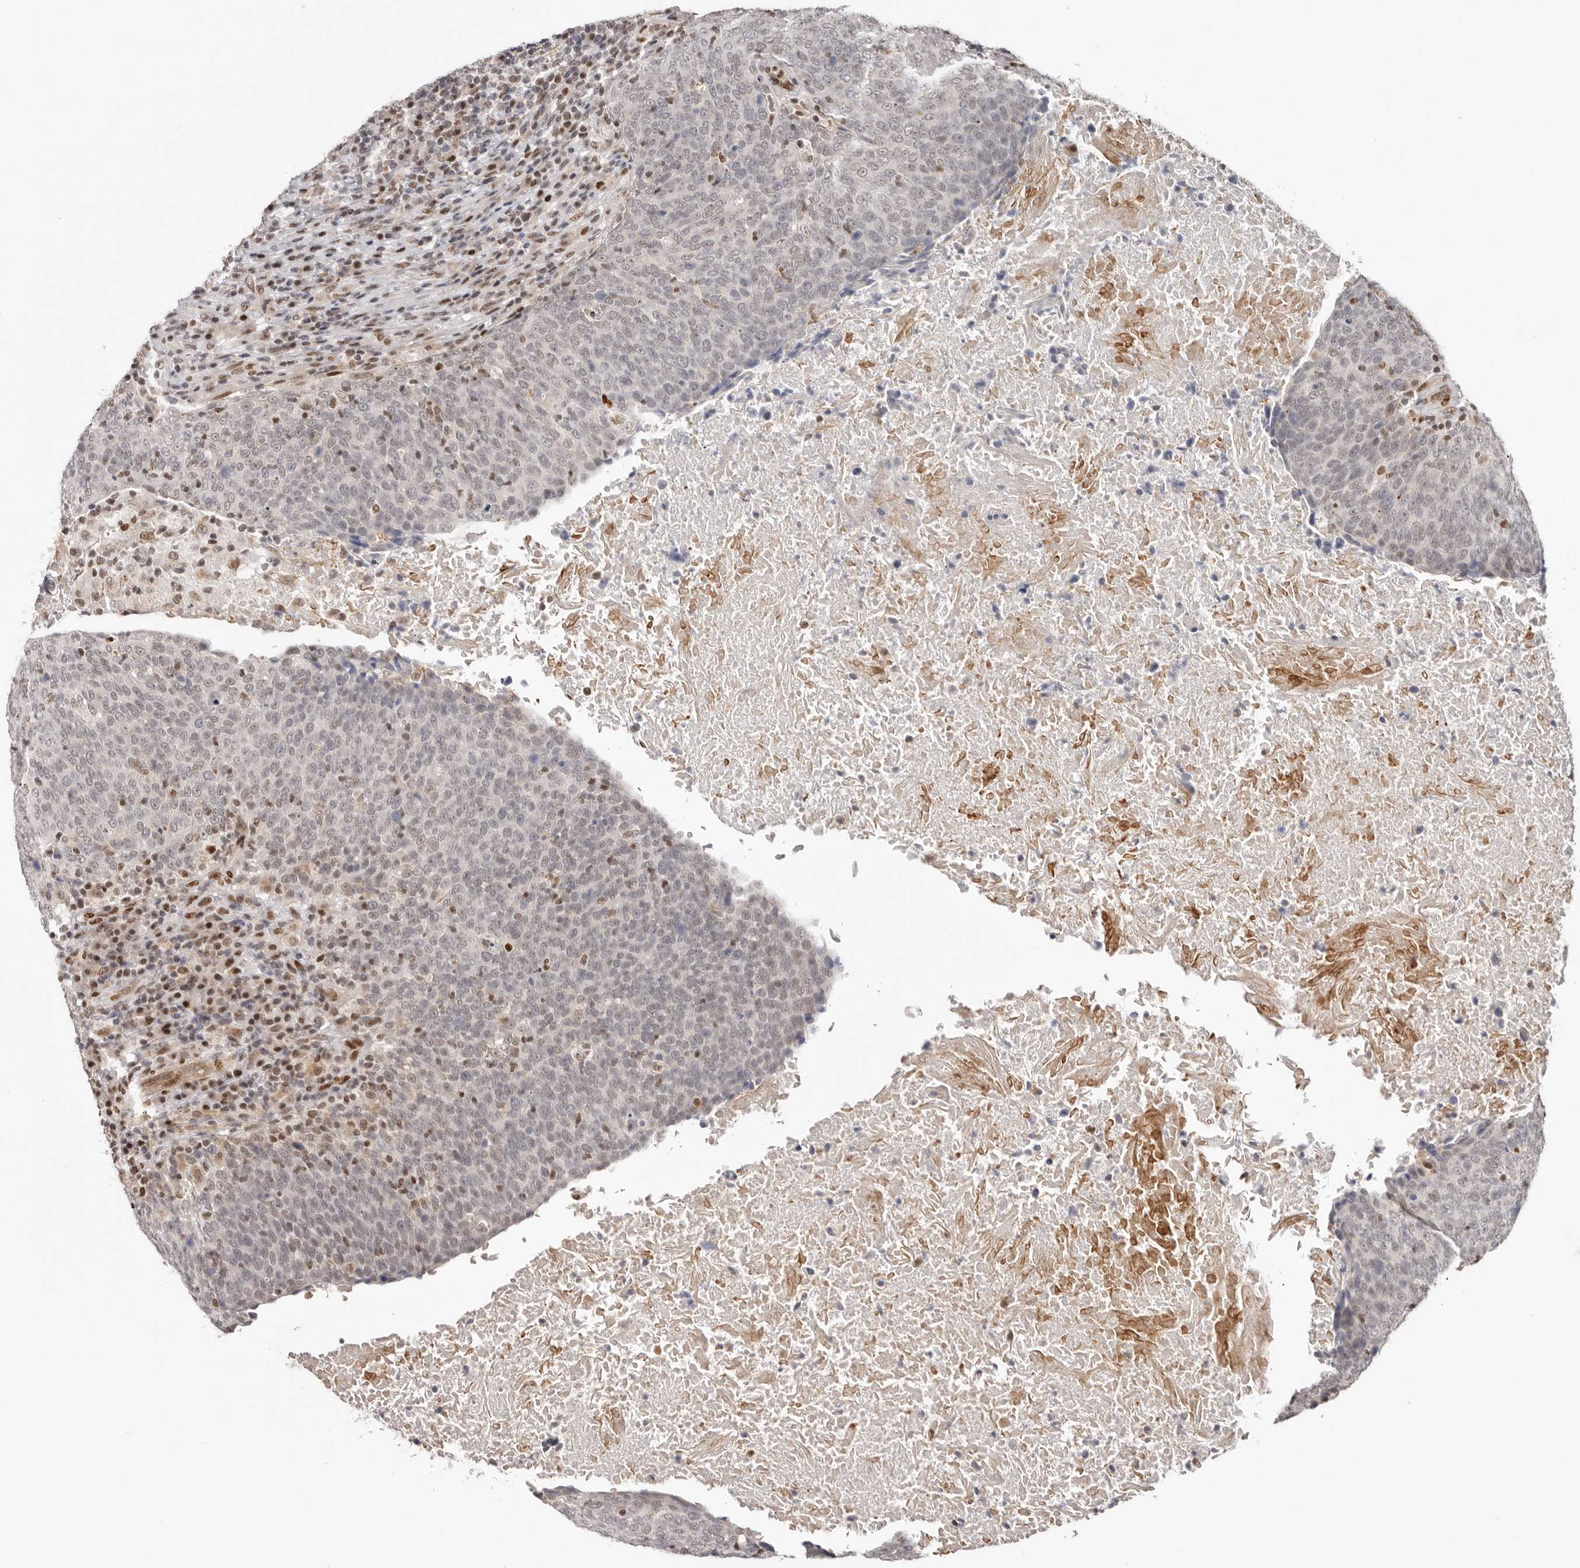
{"staining": {"intensity": "weak", "quantity": "25%-75%", "location": "nuclear"}, "tissue": "head and neck cancer", "cell_type": "Tumor cells", "image_type": "cancer", "snomed": [{"axis": "morphology", "description": "Squamous cell carcinoma, NOS"}, {"axis": "morphology", "description": "Squamous cell carcinoma, metastatic, NOS"}, {"axis": "topography", "description": "Lymph node"}, {"axis": "topography", "description": "Head-Neck"}], "caption": "Human head and neck squamous cell carcinoma stained for a protein (brown) exhibits weak nuclear positive expression in approximately 25%-75% of tumor cells.", "gene": "SMAD7", "patient": {"sex": "male", "age": 62}}